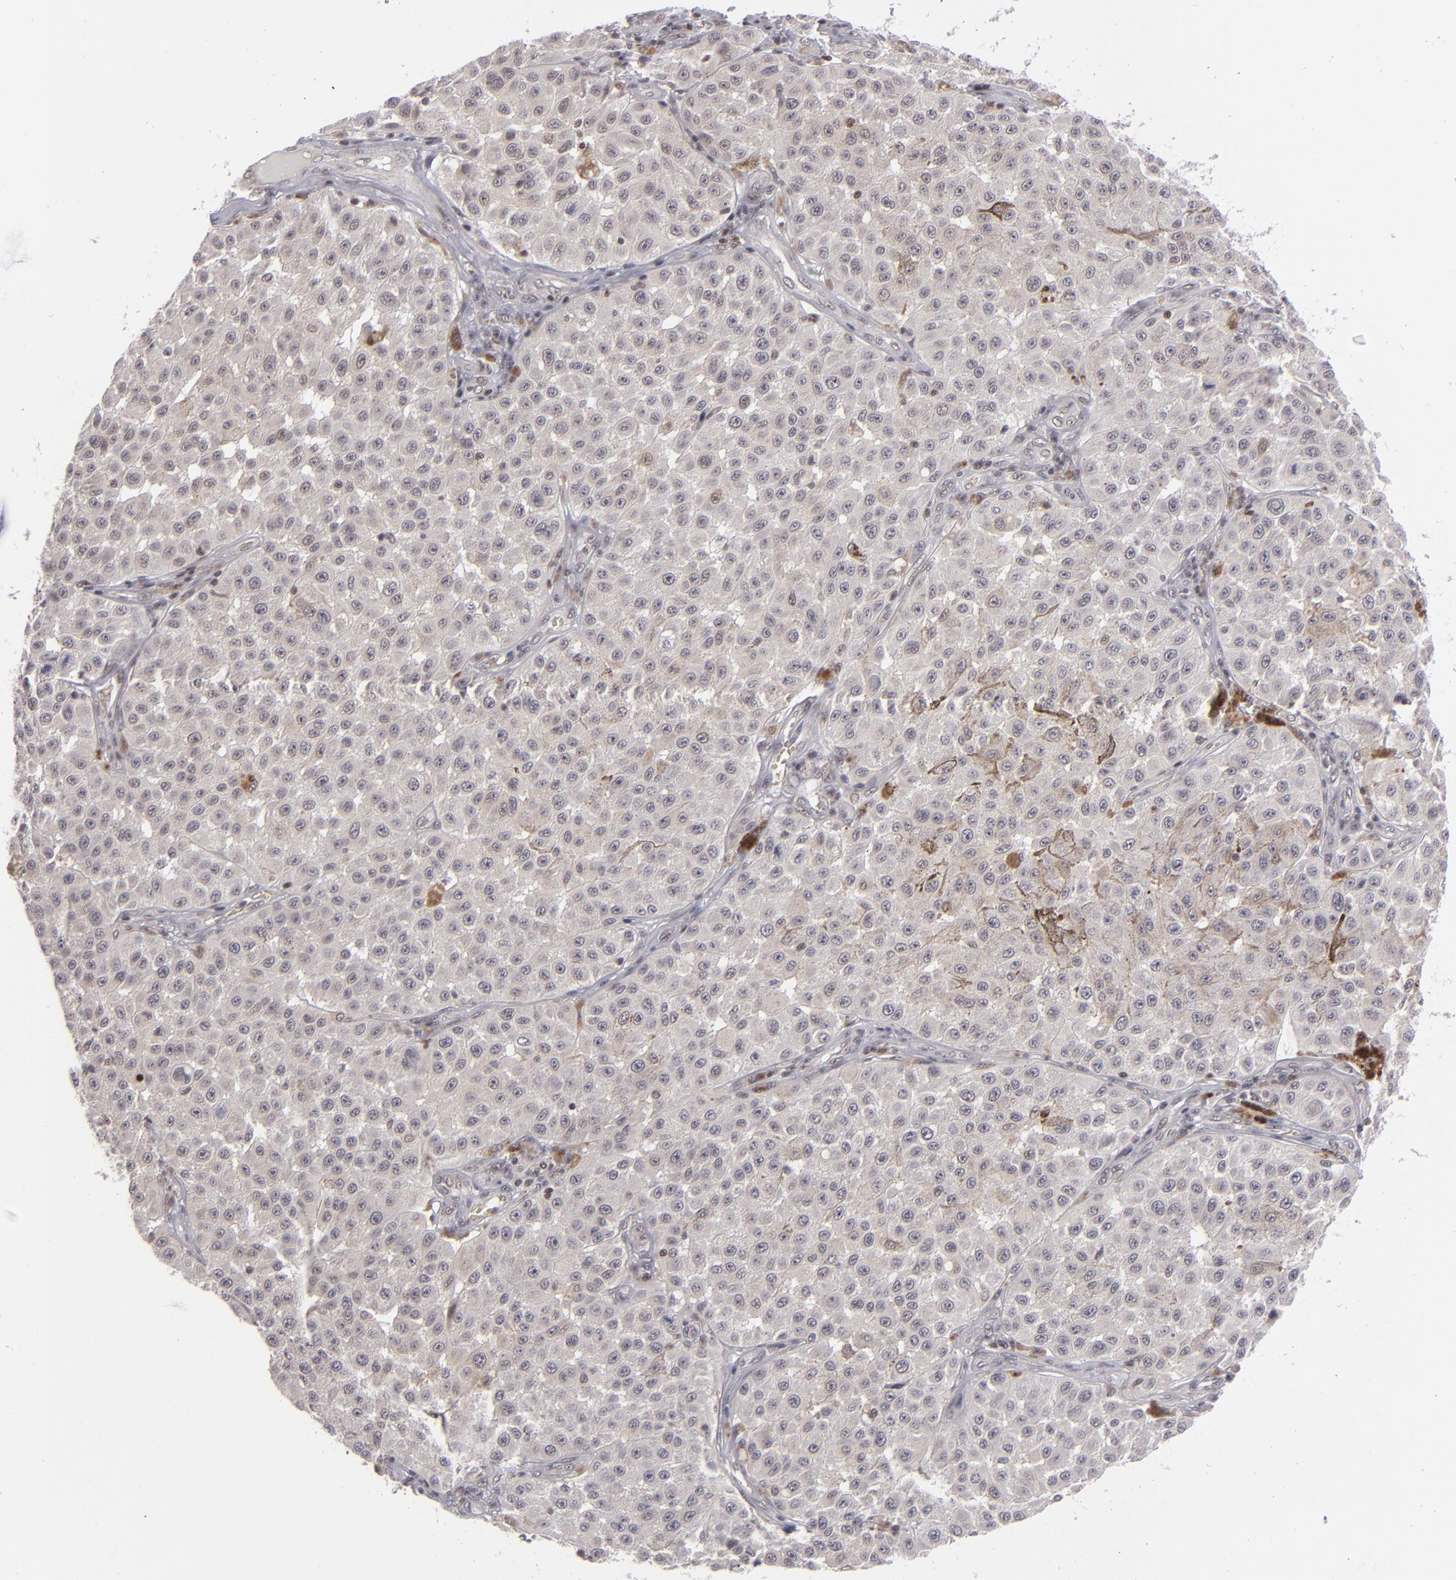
{"staining": {"intensity": "weak", "quantity": "<25%", "location": "cytoplasmic/membranous,nuclear"}, "tissue": "melanoma", "cell_type": "Tumor cells", "image_type": "cancer", "snomed": [{"axis": "morphology", "description": "Malignant melanoma, NOS"}, {"axis": "topography", "description": "Skin"}], "caption": "High power microscopy image of an immunohistochemistry (IHC) photomicrograph of malignant melanoma, revealing no significant staining in tumor cells.", "gene": "MLLT3", "patient": {"sex": "female", "age": 64}}